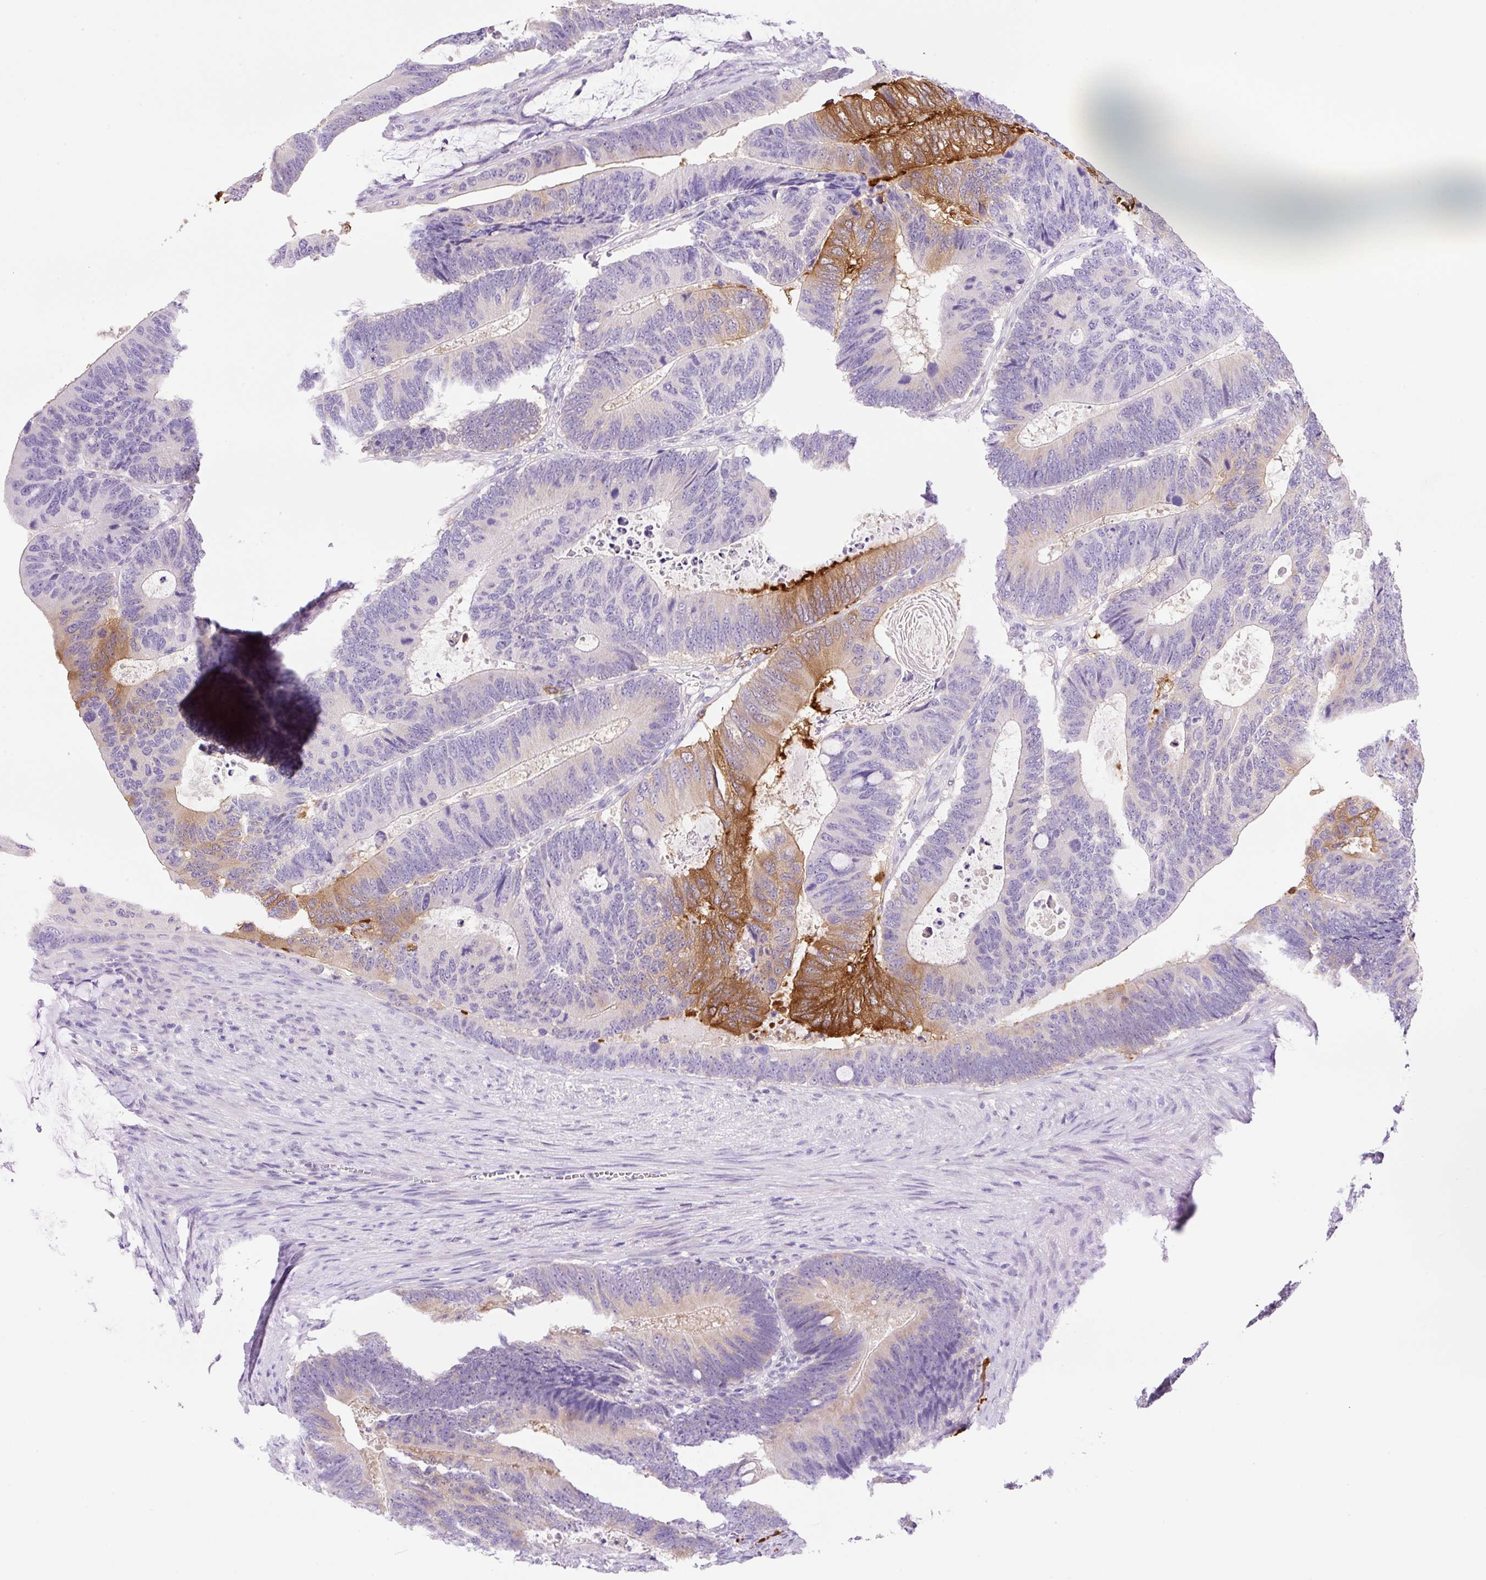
{"staining": {"intensity": "strong", "quantity": "<25%", "location": "cytoplasmic/membranous"}, "tissue": "colorectal cancer", "cell_type": "Tumor cells", "image_type": "cancer", "snomed": [{"axis": "morphology", "description": "Adenocarcinoma, NOS"}, {"axis": "topography", "description": "Colon"}], "caption": "Immunohistochemical staining of colorectal adenocarcinoma reveals medium levels of strong cytoplasmic/membranous protein positivity in approximately <25% of tumor cells.", "gene": "NDST3", "patient": {"sex": "male", "age": 62}}